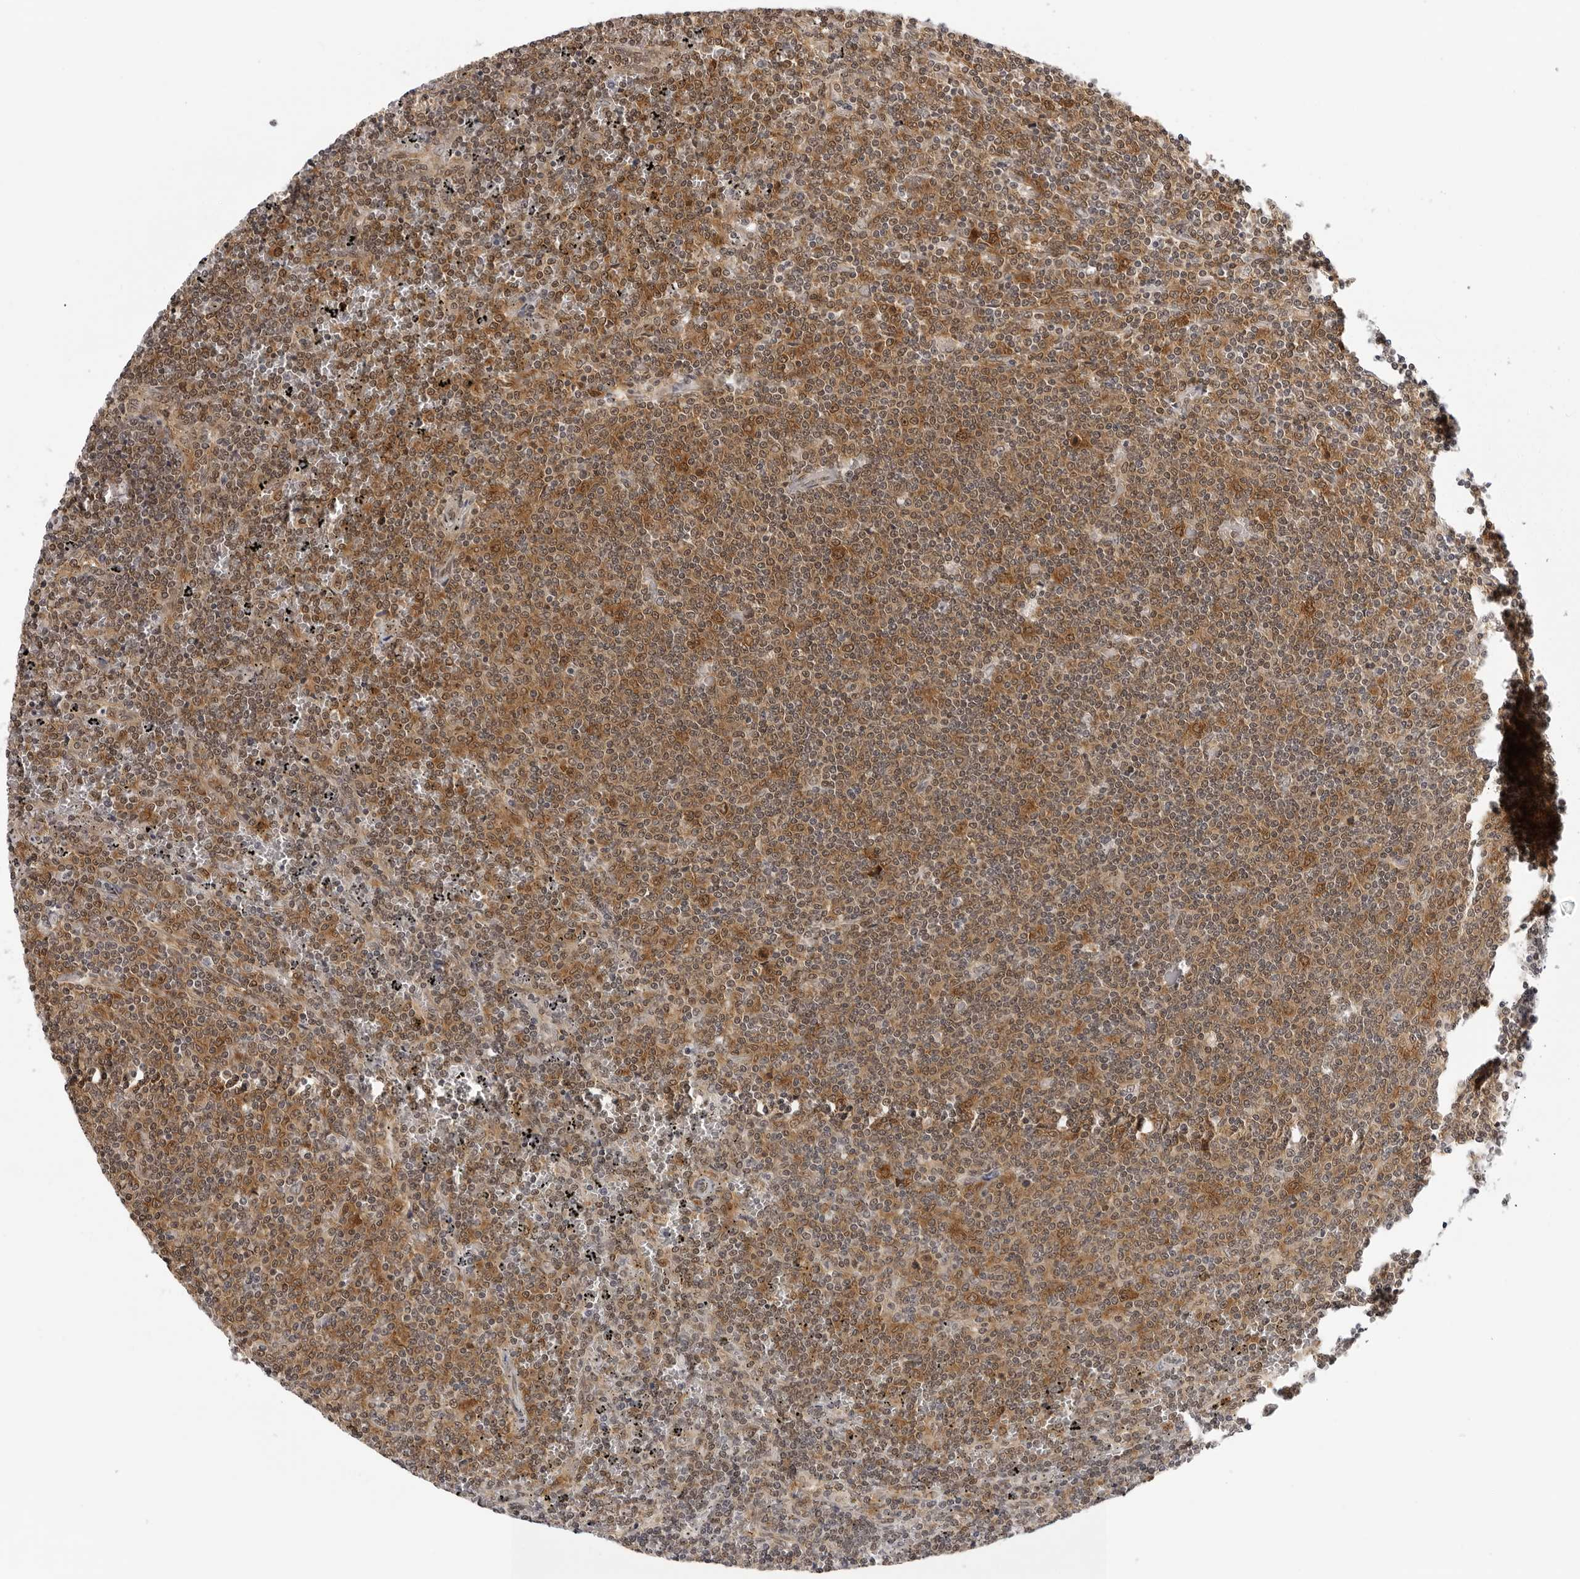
{"staining": {"intensity": "moderate", "quantity": ">75%", "location": "cytoplasmic/membranous,nuclear"}, "tissue": "lymphoma", "cell_type": "Tumor cells", "image_type": "cancer", "snomed": [{"axis": "morphology", "description": "Malignant lymphoma, non-Hodgkin's type, Low grade"}, {"axis": "topography", "description": "Spleen"}], "caption": "Low-grade malignant lymphoma, non-Hodgkin's type stained with a brown dye reveals moderate cytoplasmic/membranous and nuclear positive staining in about >75% of tumor cells.", "gene": "WDR77", "patient": {"sex": "female", "age": 50}}